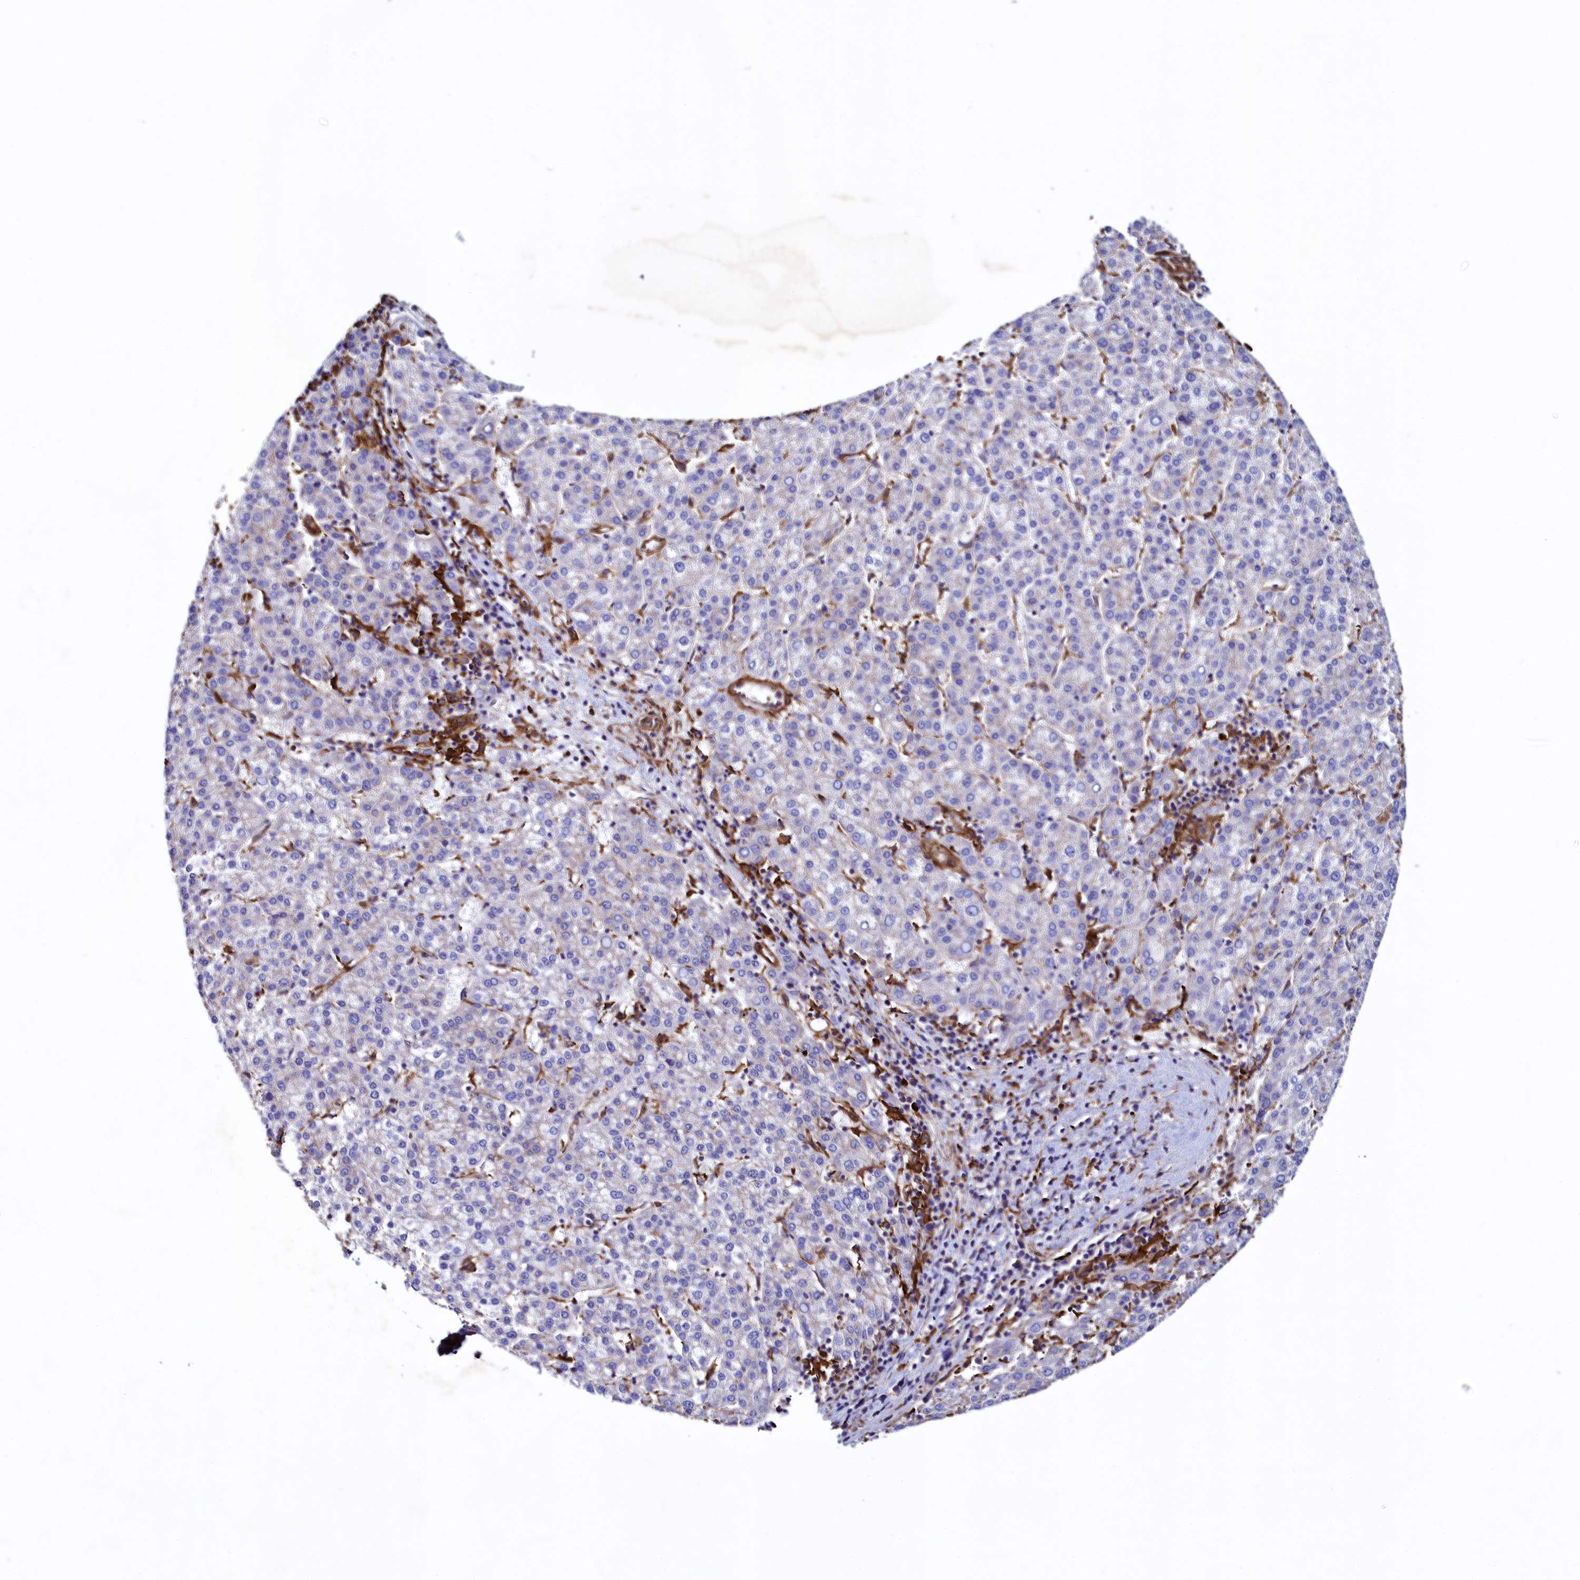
{"staining": {"intensity": "negative", "quantity": "none", "location": "none"}, "tissue": "liver cancer", "cell_type": "Tumor cells", "image_type": "cancer", "snomed": [{"axis": "morphology", "description": "Carcinoma, Hepatocellular, NOS"}, {"axis": "topography", "description": "Liver"}], "caption": "This micrograph is of hepatocellular carcinoma (liver) stained with IHC to label a protein in brown with the nuclei are counter-stained blue. There is no expression in tumor cells.", "gene": "STAMBPL1", "patient": {"sex": "female", "age": 58}}